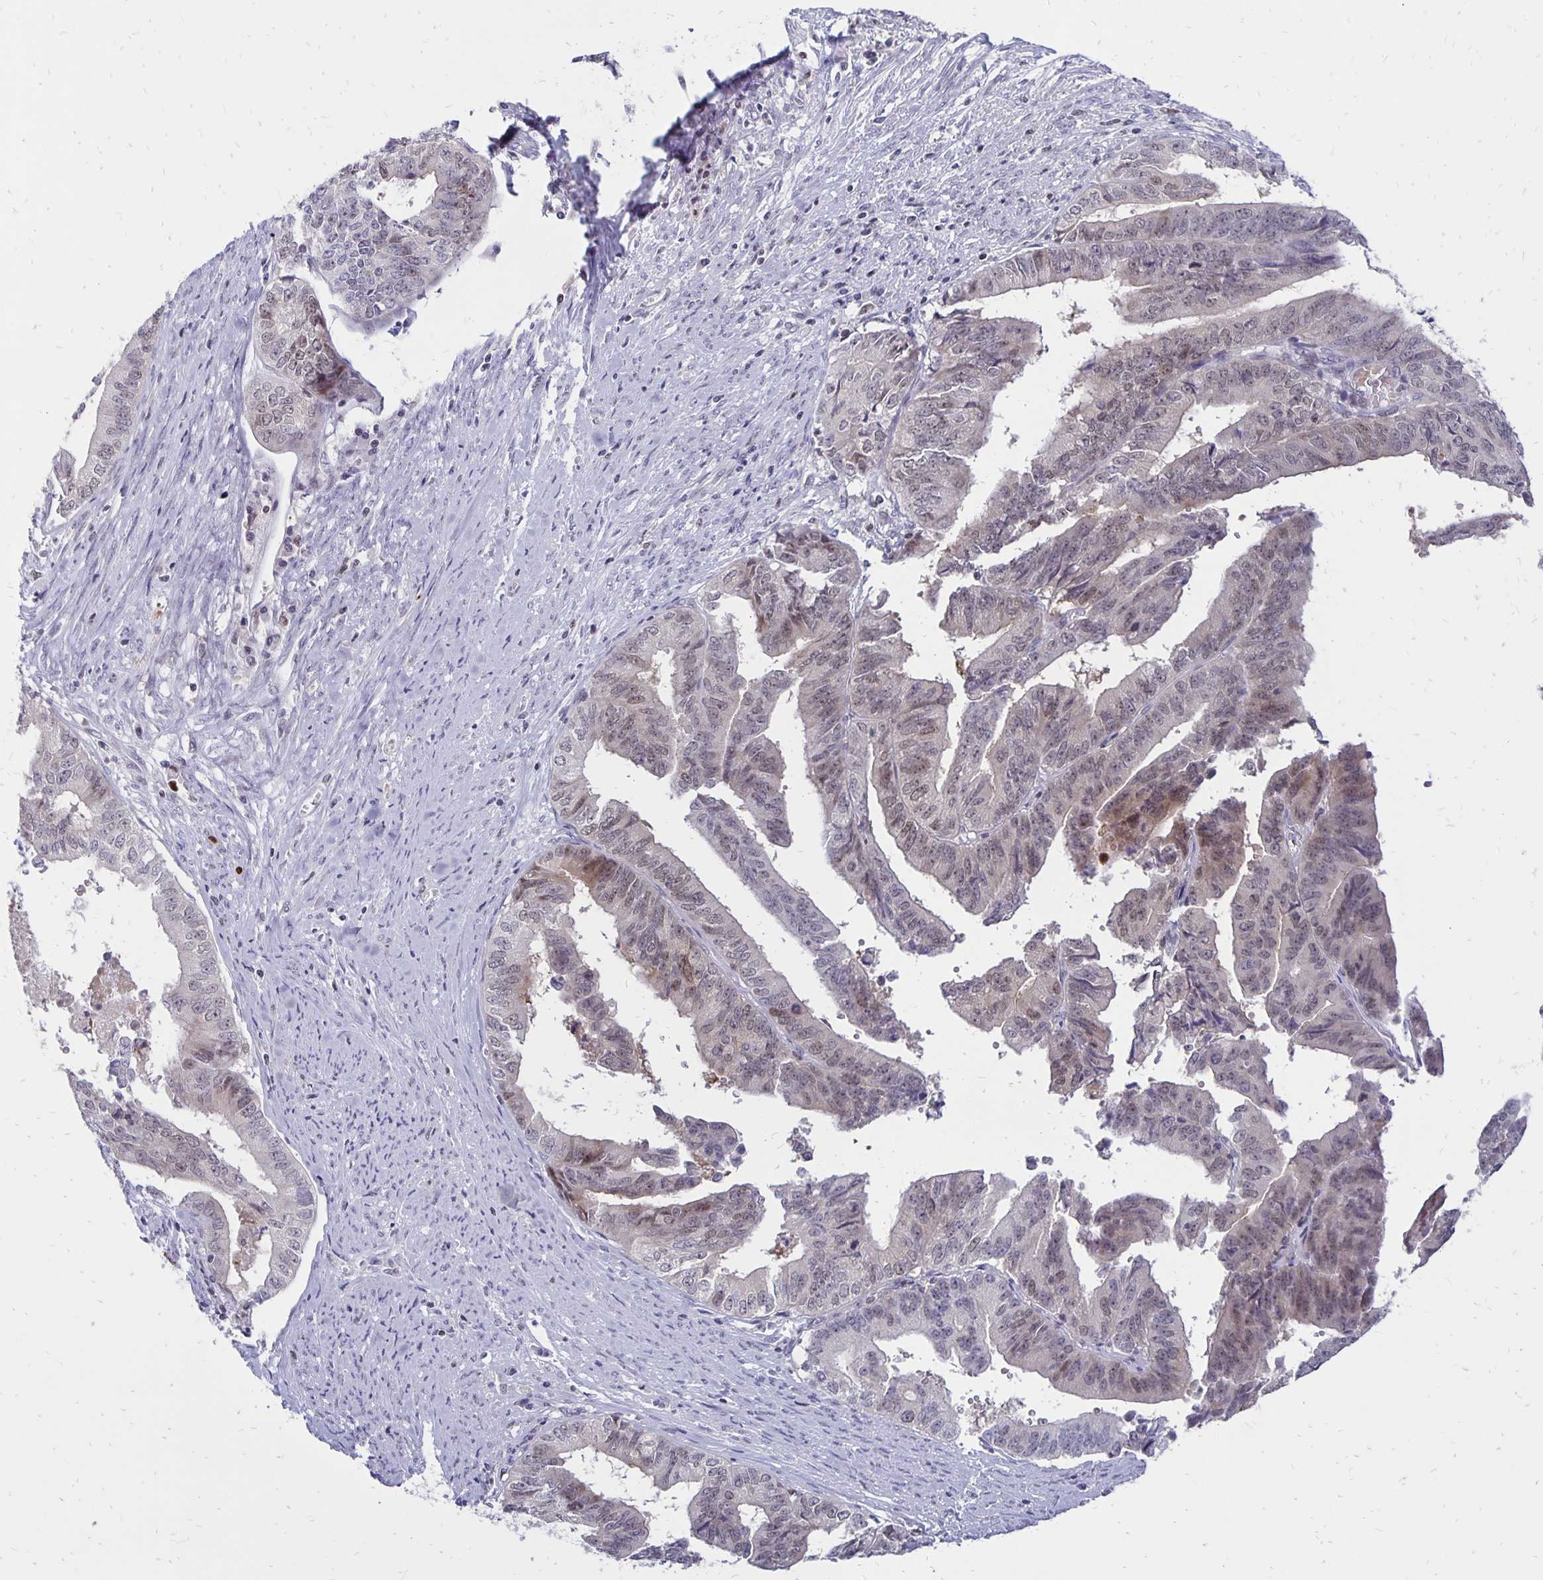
{"staining": {"intensity": "weak", "quantity": "<25%", "location": "nuclear"}, "tissue": "endometrial cancer", "cell_type": "Tumor cells", "image_type": "cancer", "snomed": [{"axis": "morphology", "description": "Adenocarcinoma, NOS"}, {"axis": "topography", "description": "Endometrium"}], "caption": "A micrograph of human endometrial adenocarcinoma is negative for staining in tumor cells.", "gene": "DCK", "patient": {"sex": "female", "age": 65}}